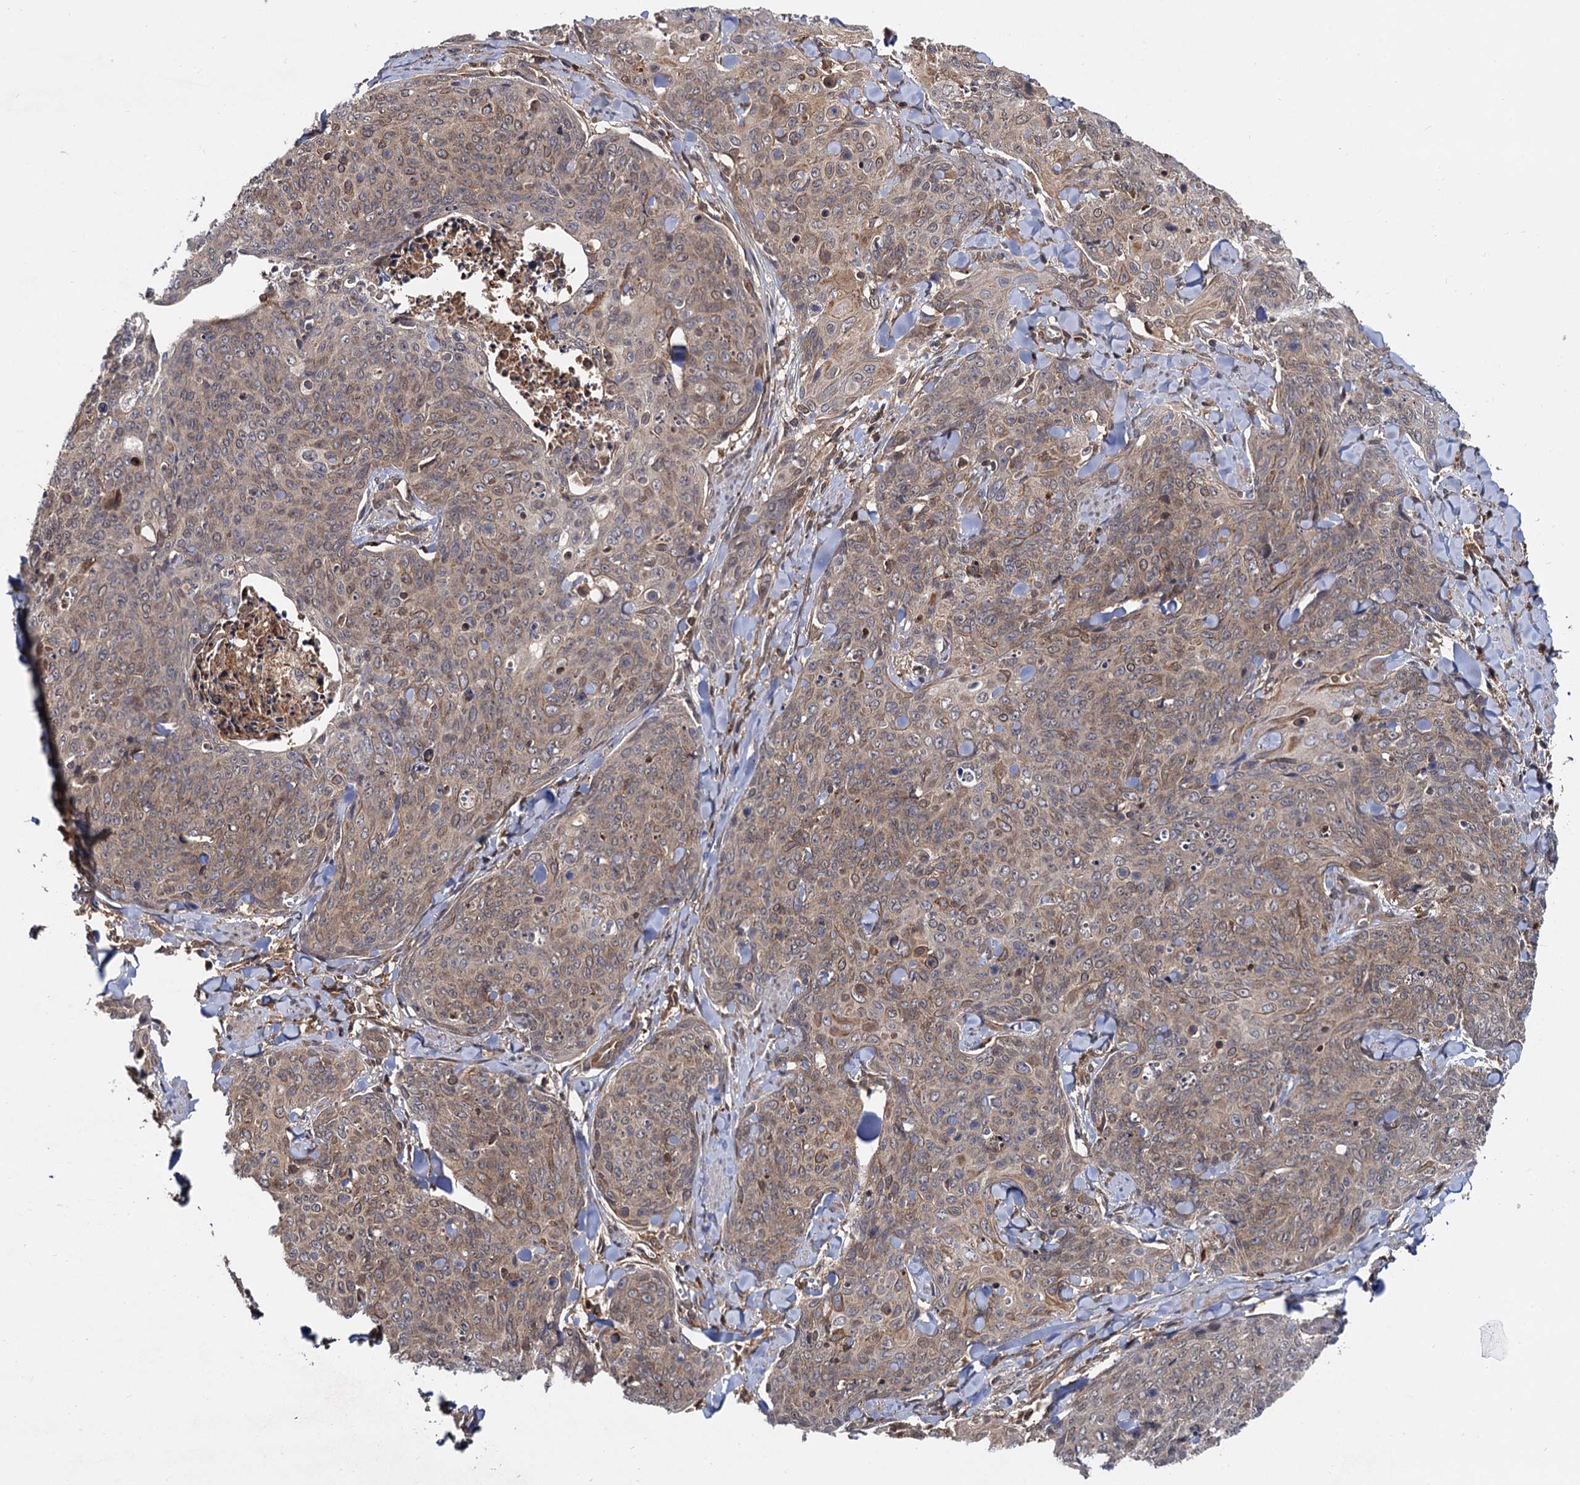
{"staining": {"intensity": "weak", "quantity": ">75%", "location": "cytoplasmic/membranous"}, "tissue": "skin cancer", "cell_type": "Tumor cells", "image_type": "cancer", "snomed": [{"axis": "morphology", "description": "Squamous cell carcinoma, NOS"}, {"axis": "topography", "description": "Skin"}, {"axis": "topography", "description": "Vulva"}], "caption": "Immunohistochemical staining of skin cancer demonstrates low levels of weak cytoplasmic/membranous expression in approximately >75% of tumor cells. (DAB (3,3'-diaminobenzidine) IHC with brightfield microscopy, high magnification).", "gene": "SELENOP", "patient": {"sex": "female", "age": 85}}